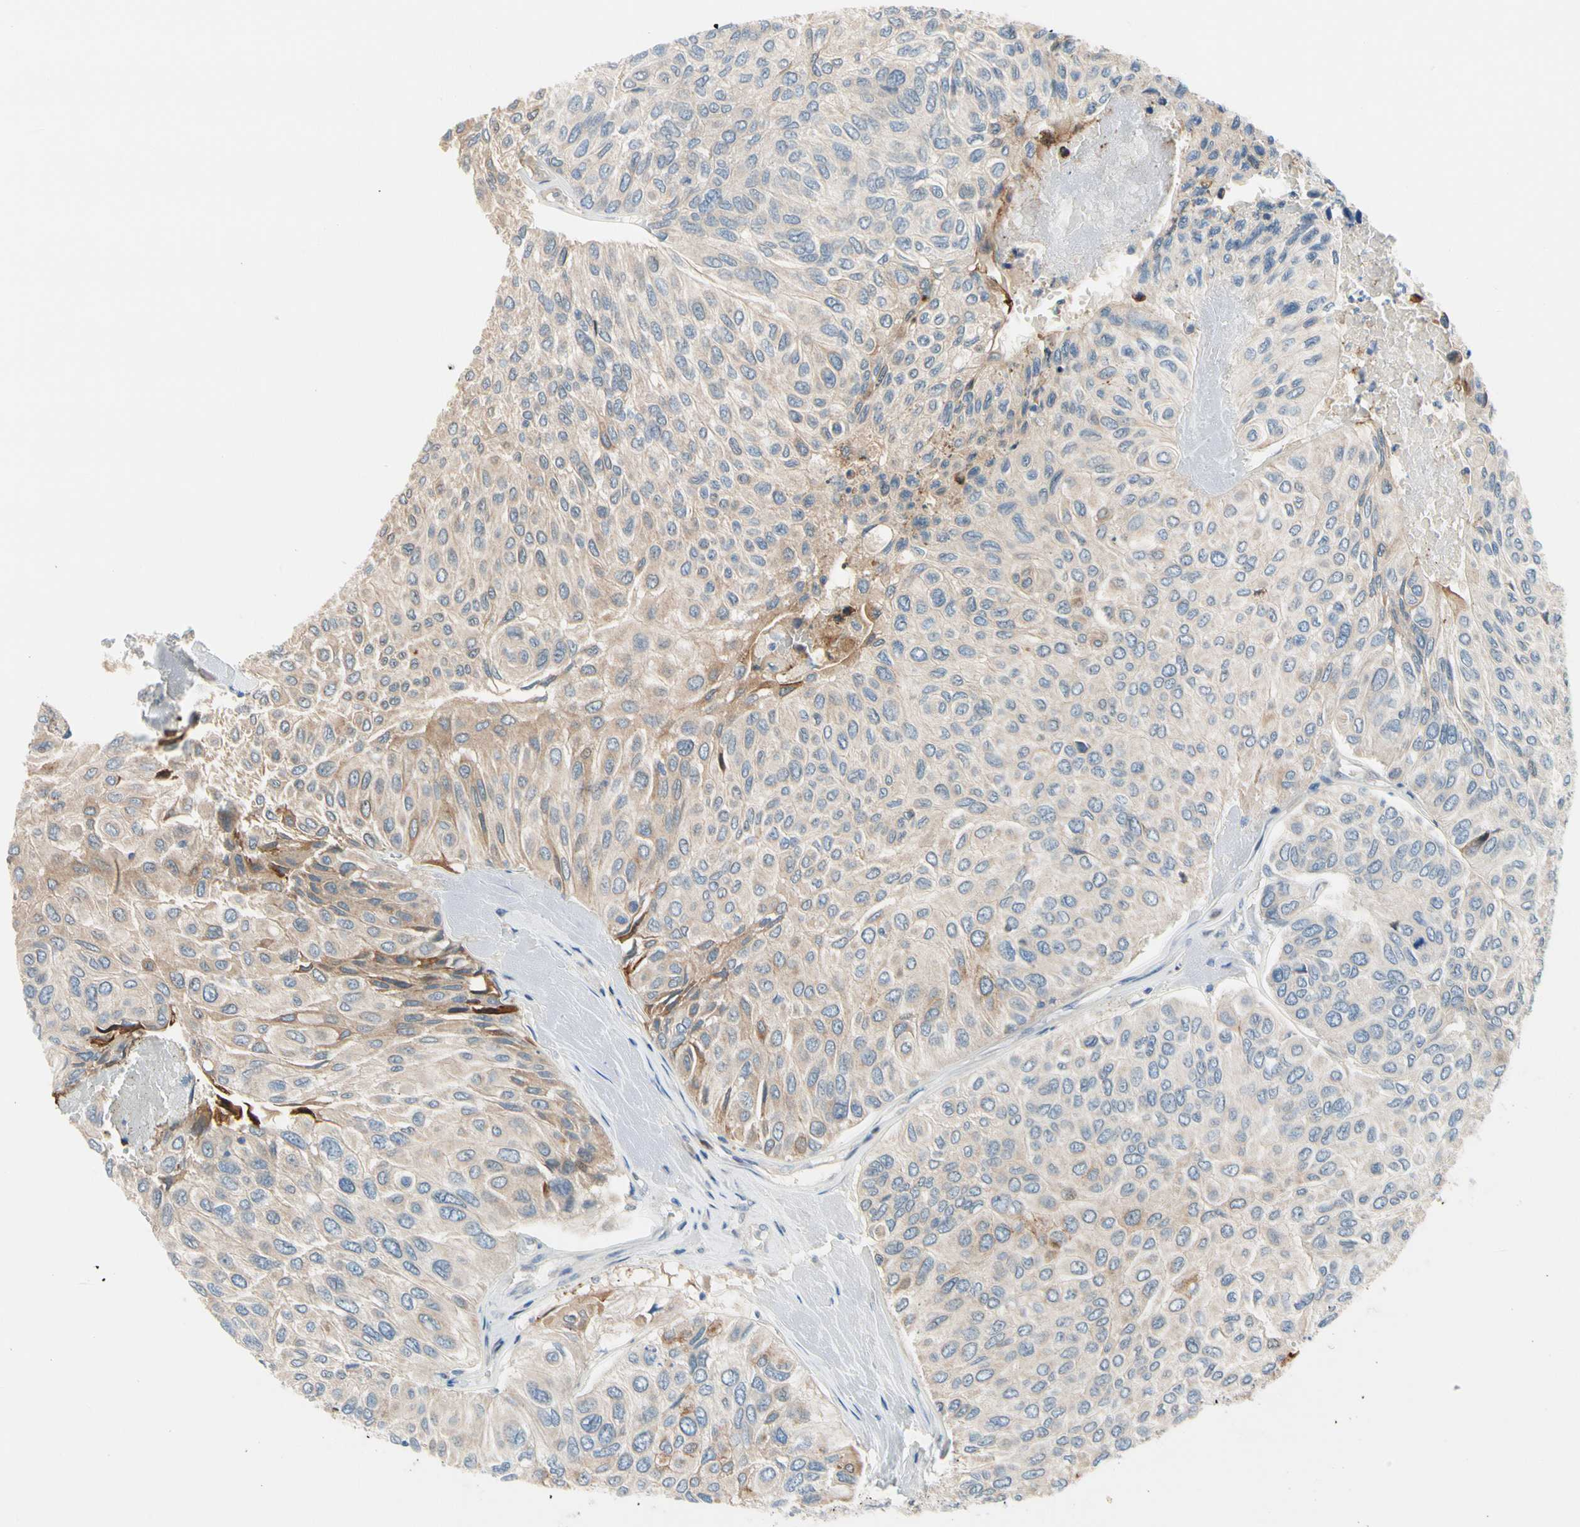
{"staining": {"intensity": "moderate", "quantity": "25%-75%", "location": "cytoplasmic/membranous"}, "tissue": "urothelial cancer", "cell_type": "Tumor cells", "image_type": "cancer", "snomed": [{"axis": "morphology", "description": "Urothelial carcinoma, High grade"}, {"axis": "topography", "description": "Urinary bladder"}], "caption": "The immunohistochemical stain shows moderate cytoplasmic/membranous positivity in tumor cells of urothelial cancer tissue. The staining was performed using DAB (3,3'-diaminobenzidine) to visualize the protein expression in brown, while the nuclei were stained in blue with hematoxylin (Magnification: 20x).", "gene": "CFAP36", "patient": {"sex": "male", "age": 66}}